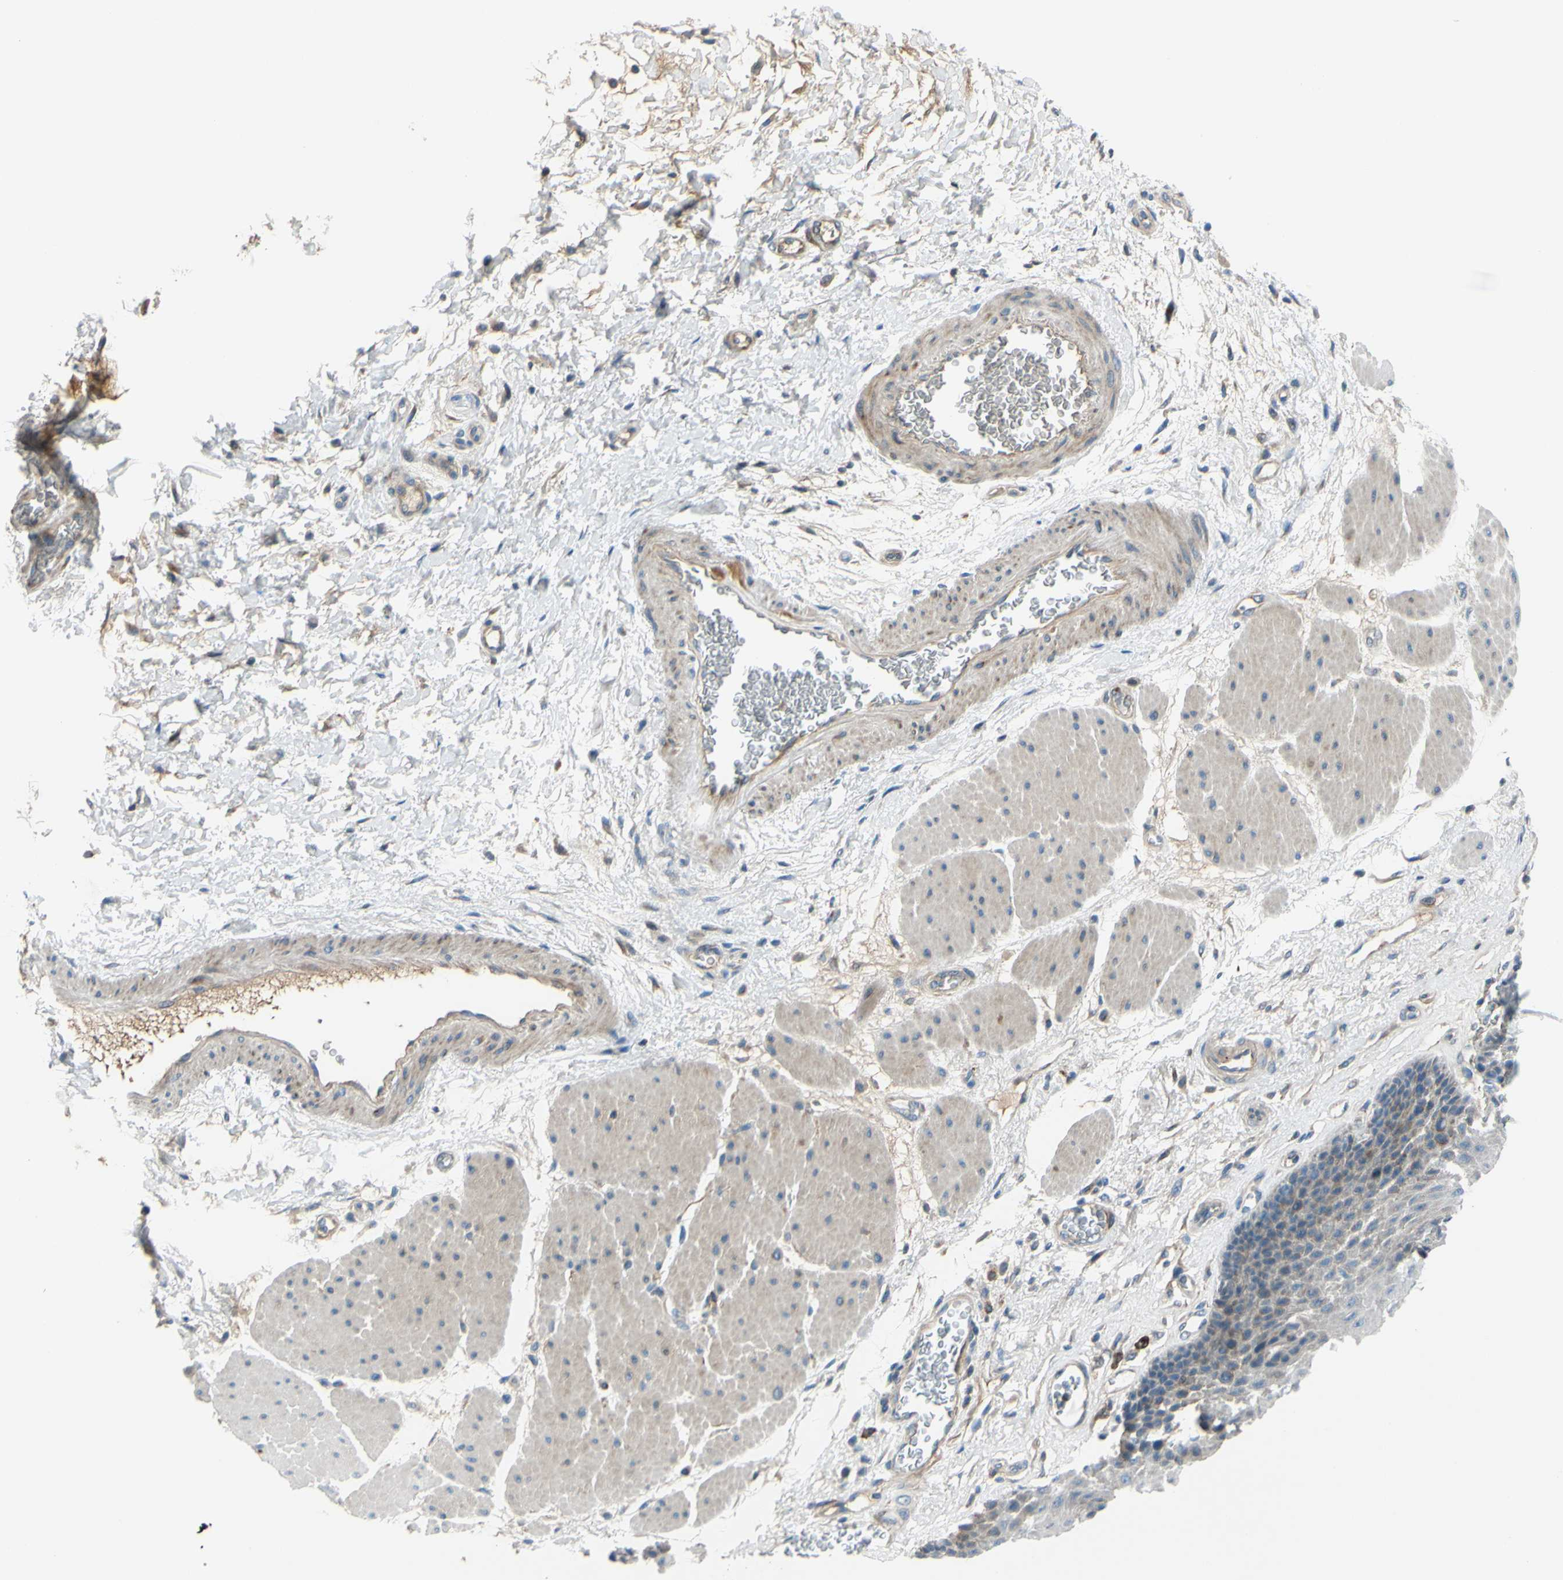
{"staining": {"intensity": "weak", "quantity": "25%-75%", "location": "cytoplasmic/membranous"}, "tissue": "esophagus", "cell_type": "Squamous epithelial cells", "image_type": "normal", "snomed": [{"axis": "morphology", "description": "Normal tissue, NOS"}, {"axis": "topography", "description": "Esophagus"}], "caption": "Immunohistochemical staining of unremarkable esophagus displays weak cytoplasmic/membranous protein staining in about 25%-75% of squamous epithelial cells.", "gene": "ARHGAP1", "patient": {"sex": "female", "age": 72}}